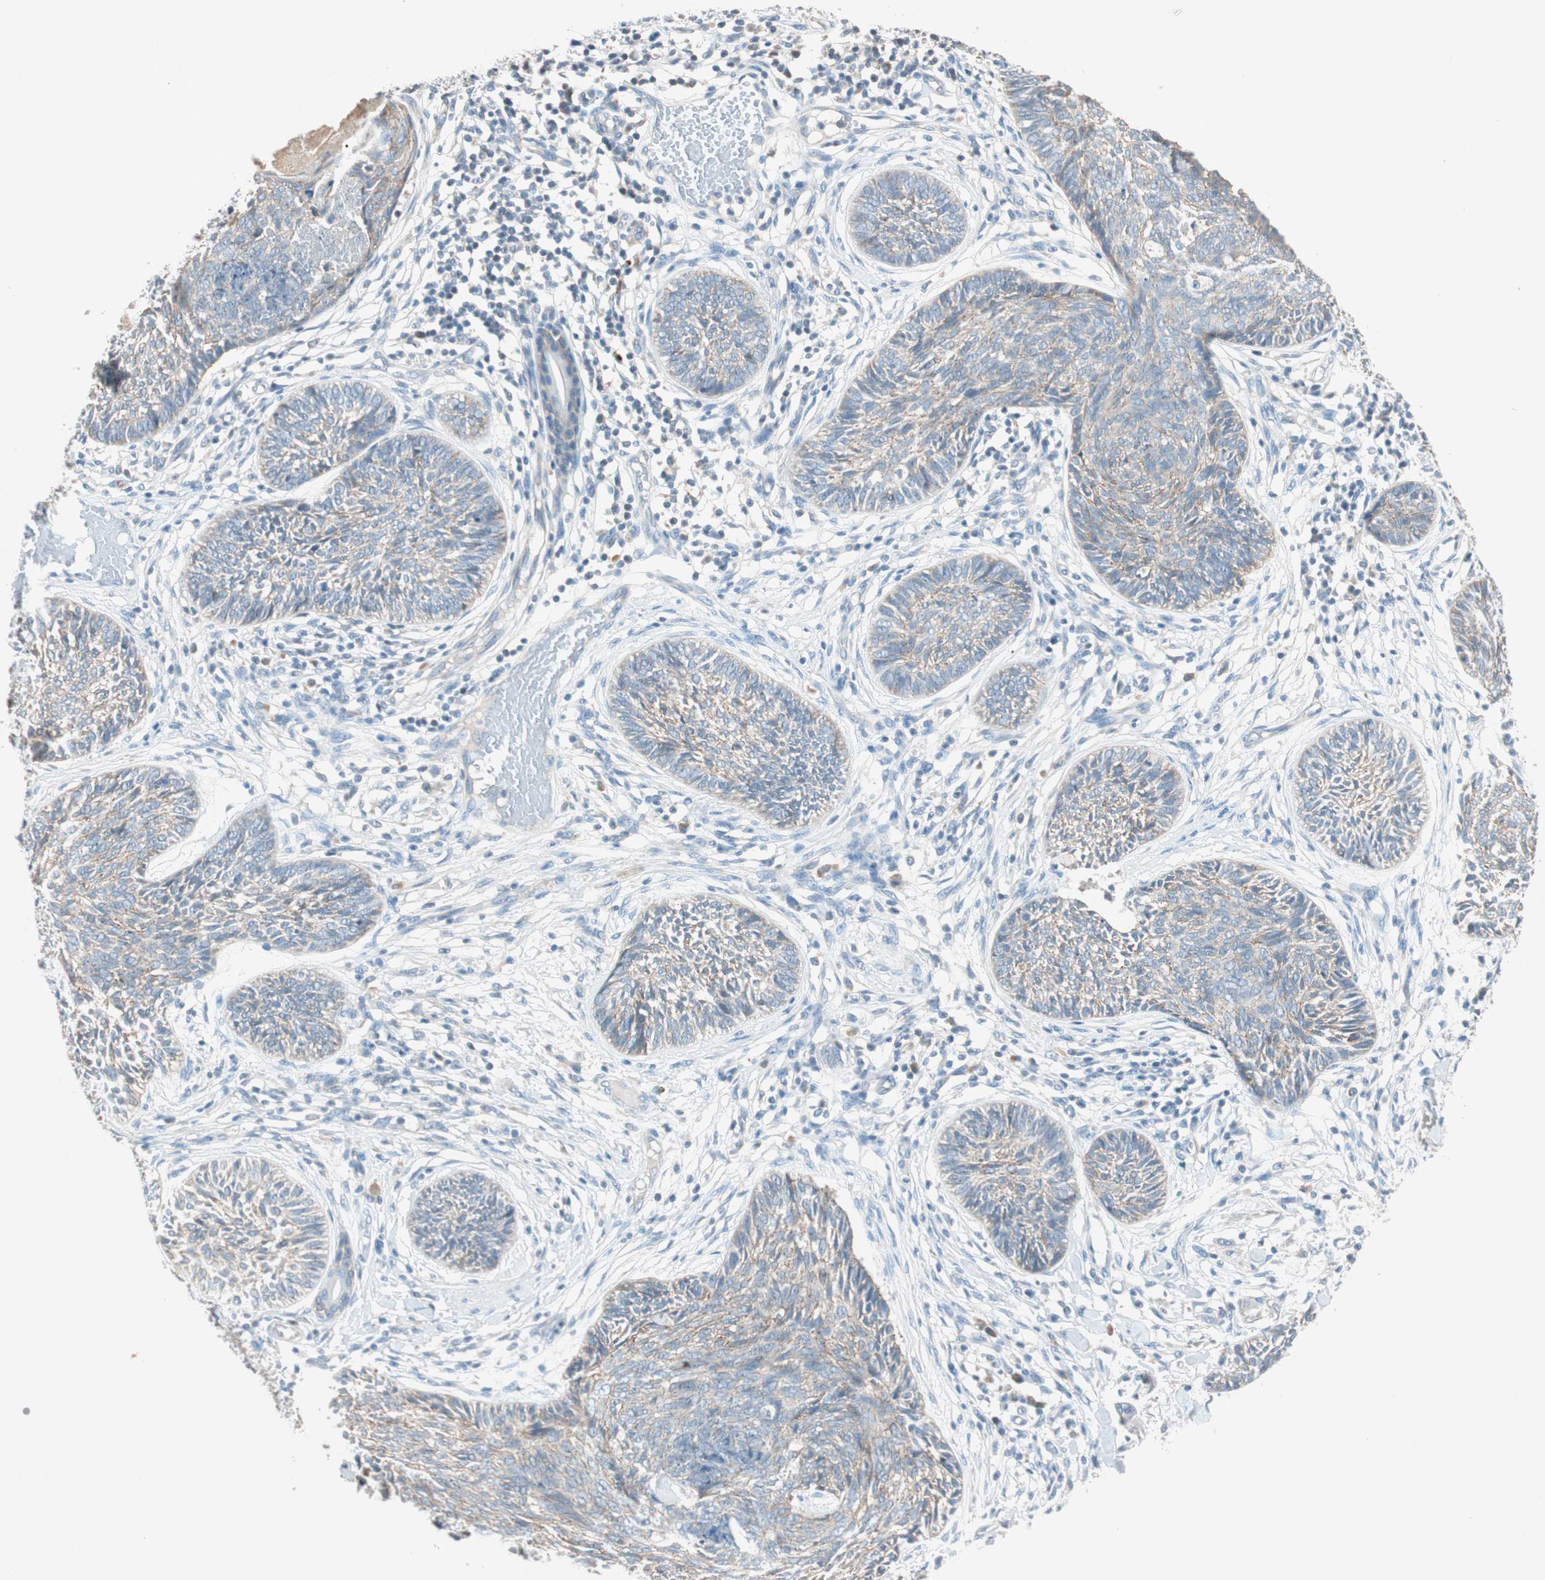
{"staining": {"intensity": "weak", "quantity": "25%-75%", "location": "cytoplasmic/membranous"}, "tissue": "skin cancer", "cell_type": "Tumor cells", "image_type": "cancer", "snomed": [{"axis": "morphology", "description": "Papilloma, NOS"}, {"axis": "morphology", "description": "Basal cell carcinoma"}, {"axis": "topography", "description": "Skin"}], "caption": "Human skin papilloma stained with a brown dye shows weak cytoplasmic/membranous positive positivity in approximately 25%-75% of tumor cells.", "gene": "NKAIN1", "patient": {"sex": "male", "age": 87}}